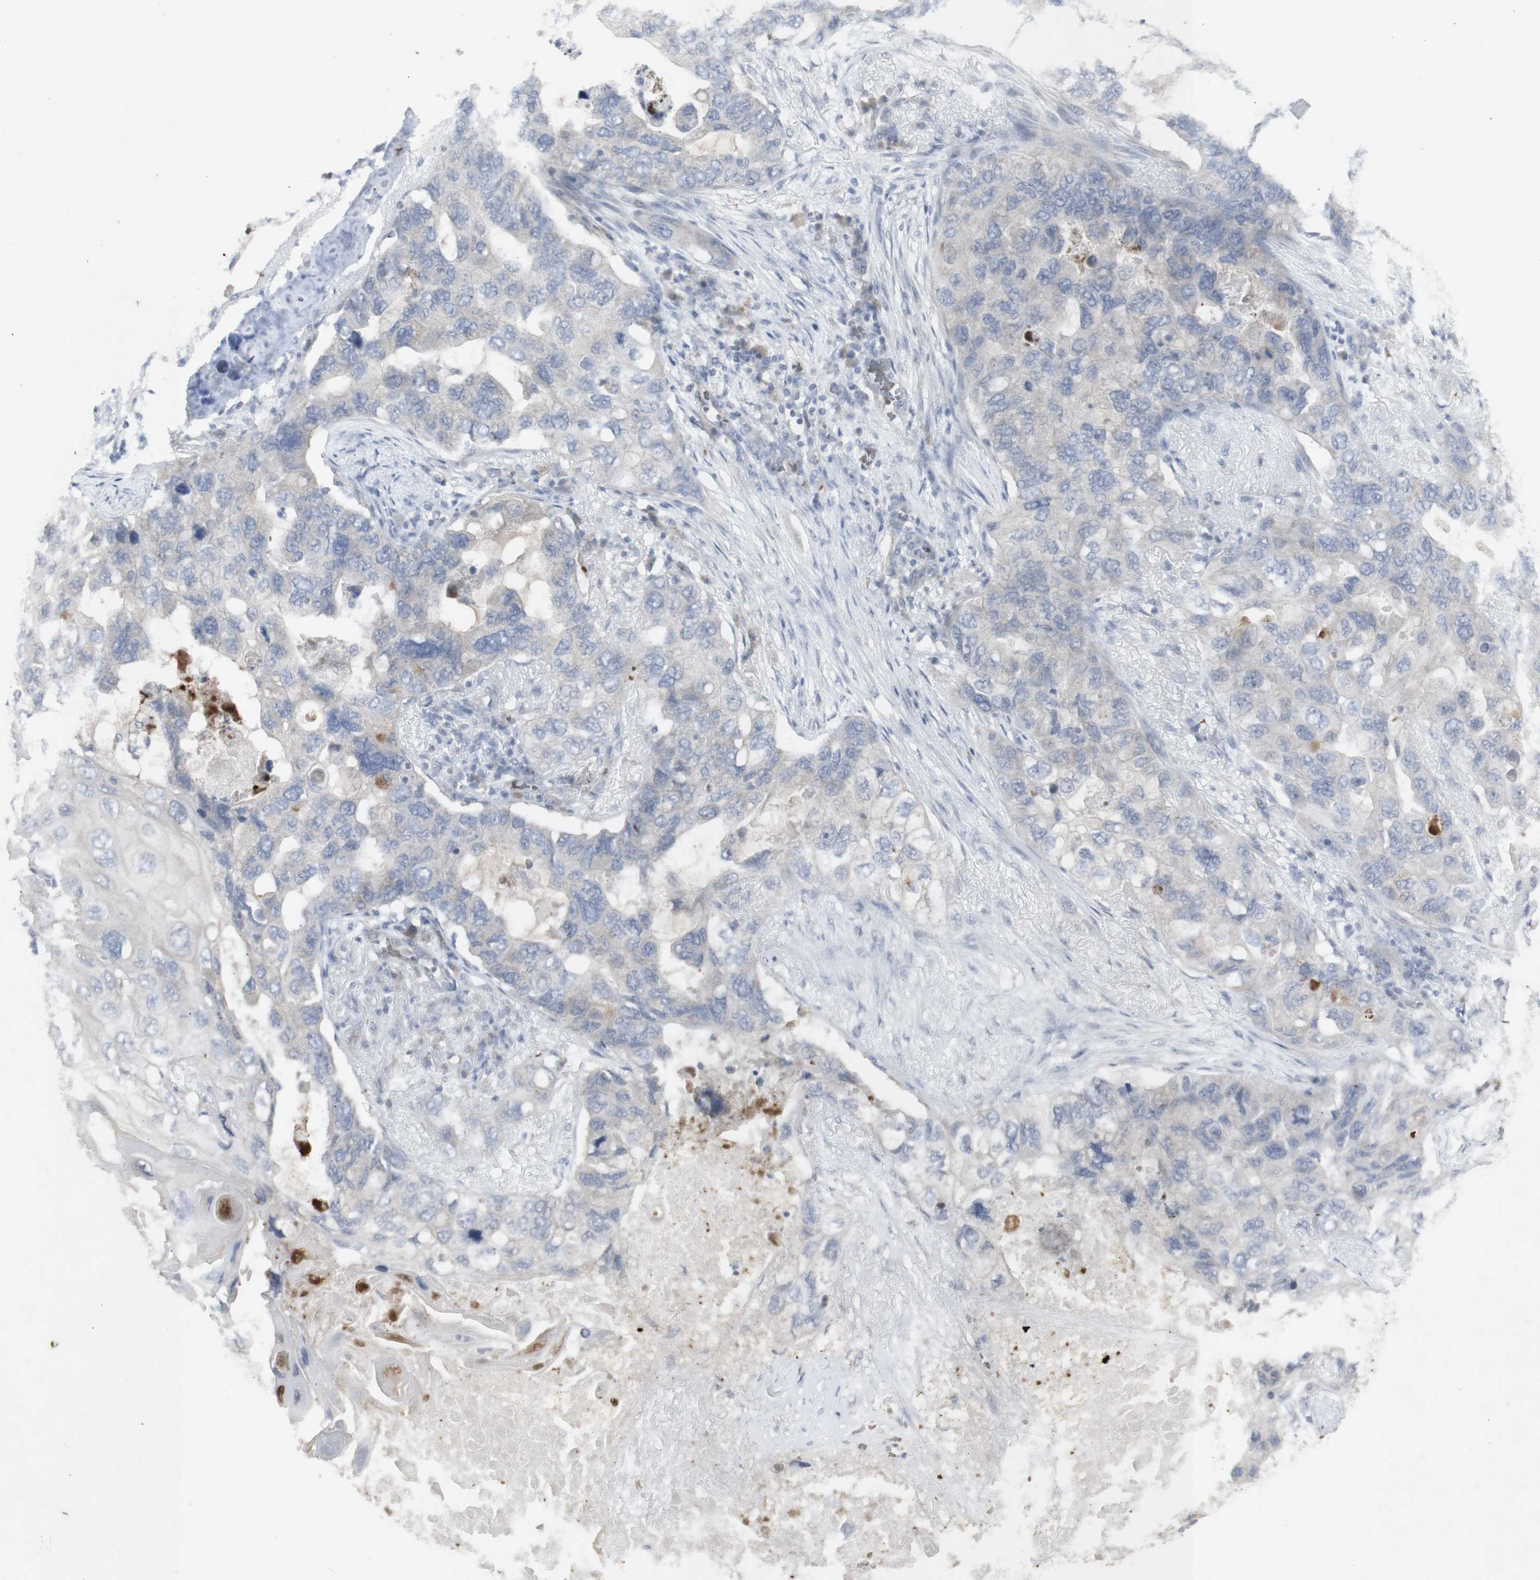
{"staining": {"intensity": "weak", "quantity": "25%-75%", "location": "cytoplasmic/membranous"}, "tissue": "lung cancer", "cell_type": "Tumor cells", "image_type": "cancer", "snomed": [{"axis": "morphology", "description": "Squamous cell carcinoma, NOS"}, {"axis": "topography", "description": "Lung"}], "caption": "Immunohistochemistry (IHC) staining of lung cancer (squamous cell carcinoma), which exhibits low levels of weak cytoplasmic/membranous expression in approximately 25%-75% of tumor cells indicating weak cytoplasmic/membranous protein expression. The staining was performed using DAB (3,3'-diaminobenzidine) (brown) for protein detection and nuclei were counterstained in hematoxylin (blue).", "gene": "INS", "patient": {"sex": "female", "age": 73}}